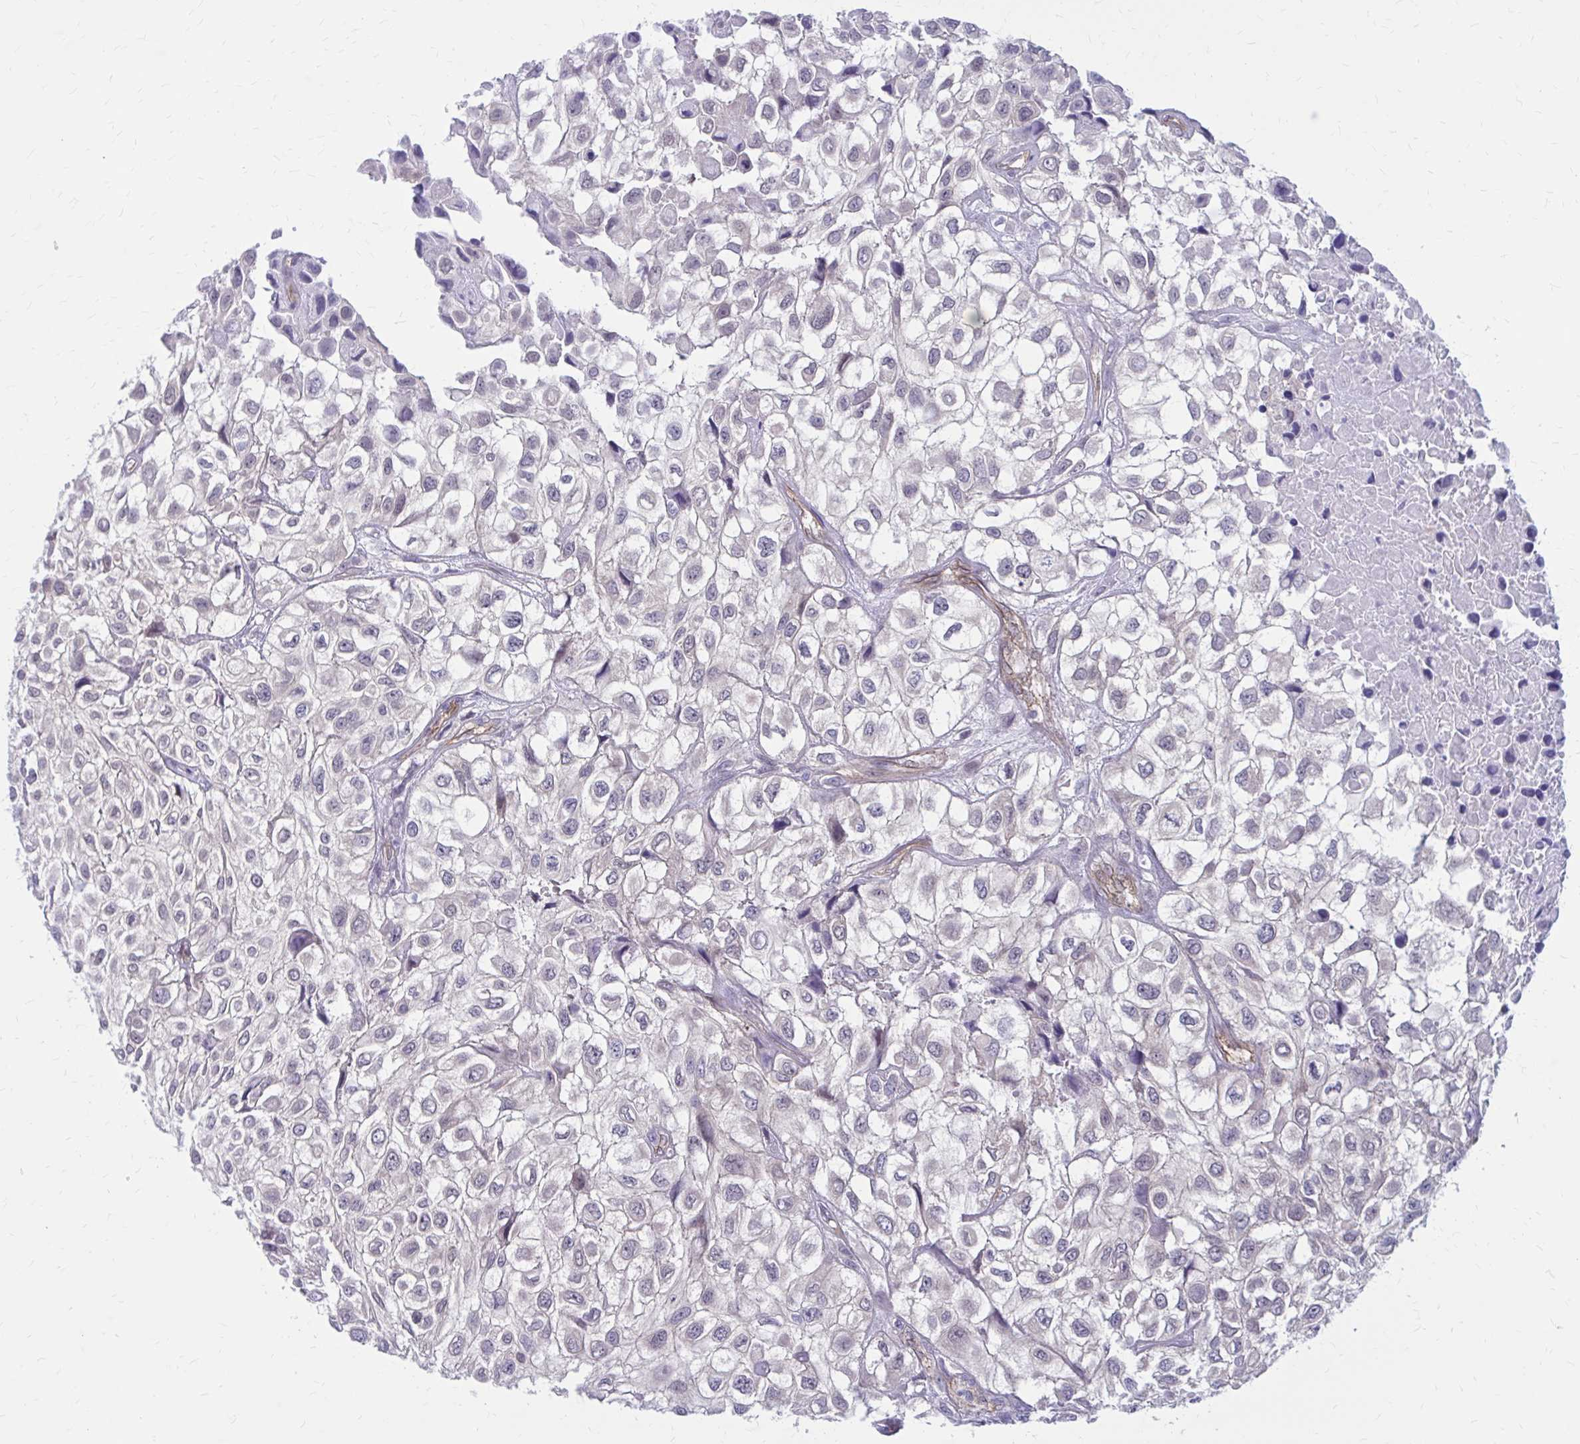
{"staining": {"intensity": "negative", "quantity": "none", "location": "none"}, "tissue": "urothelial cancer", "cell_type": "Tumor cells", "image_type": "cancer", "snomed": [{"axis": "morphology", "description": "Urothelial carcinoma, High grade"}, {"axis": "topography", "description": "Urinary bladder"}], "caption": "This photomicrograph is of urothelial cancer stained with immunohistochemistry (IHC) to label a protein in brown with the nuclei are counter-stained blue. There is no expression in tumor cells.", "gene": "CLIC2", "patient": {"sex": "male", "age": 56}}